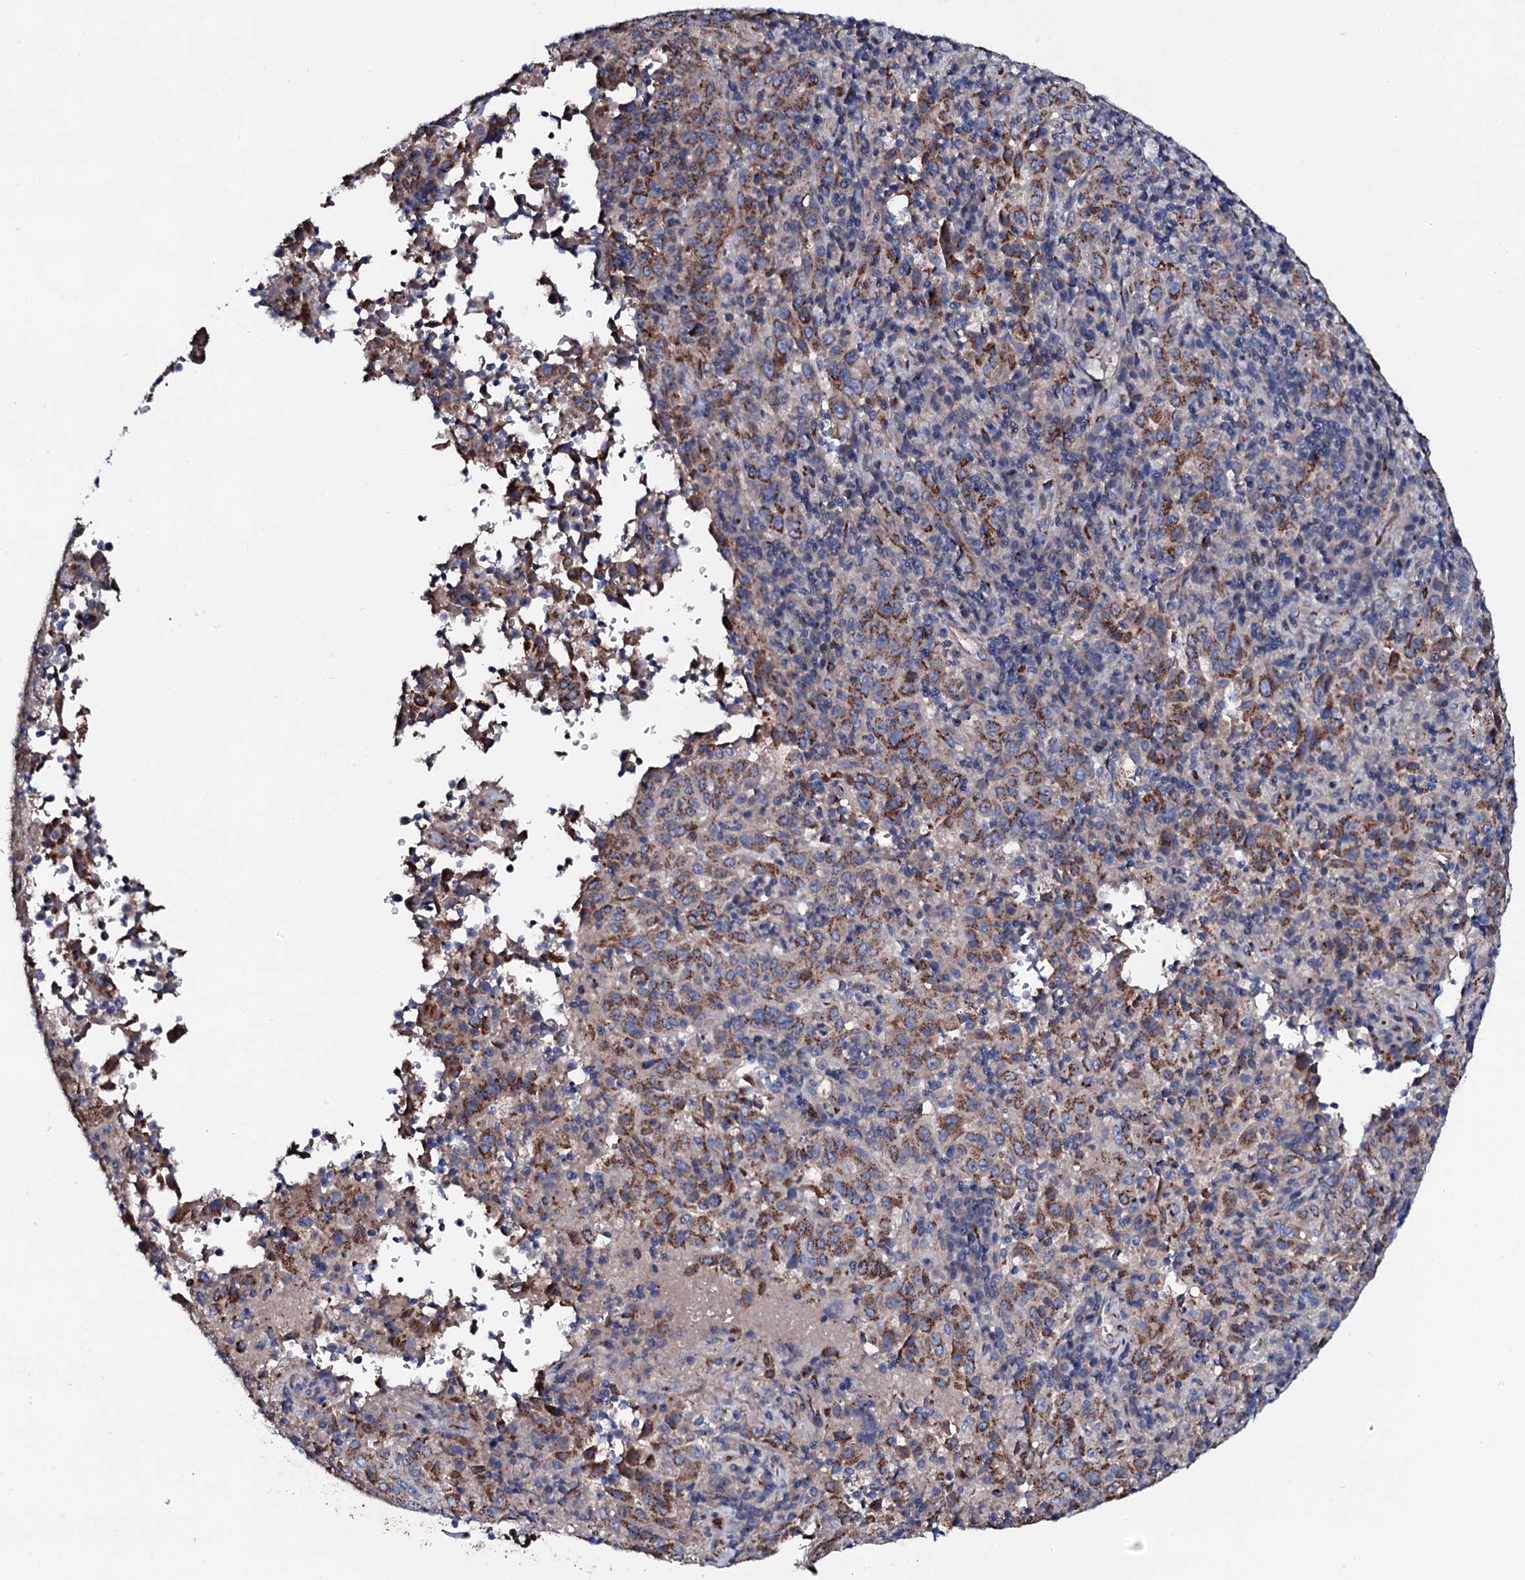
{"staining": {"intensity": "moderate", "quantity": ">75%", "location": "cytoplasmic/membranous"}, "tissue": "pancreatic cancer", "cell_type": "Tumor cells", "image_type": "cancer", "snomed": [{"axis": "morphology", "description": "Adenocarcinoma, NOS"}, {"axis": "topography", "description": "Pancreas"}], "caption": "Immunohistochemical staining of pancreatic cancer shows medium levels of moderate cytoplasmic/membranous staining in approximately >75% of tumor cells. (DAB (3,3'-diaminobenzidine) IHC with brightfield microscopy, high magnification).", "gene": "PLET1", "patient": {"sex": "male", "age": 63}}